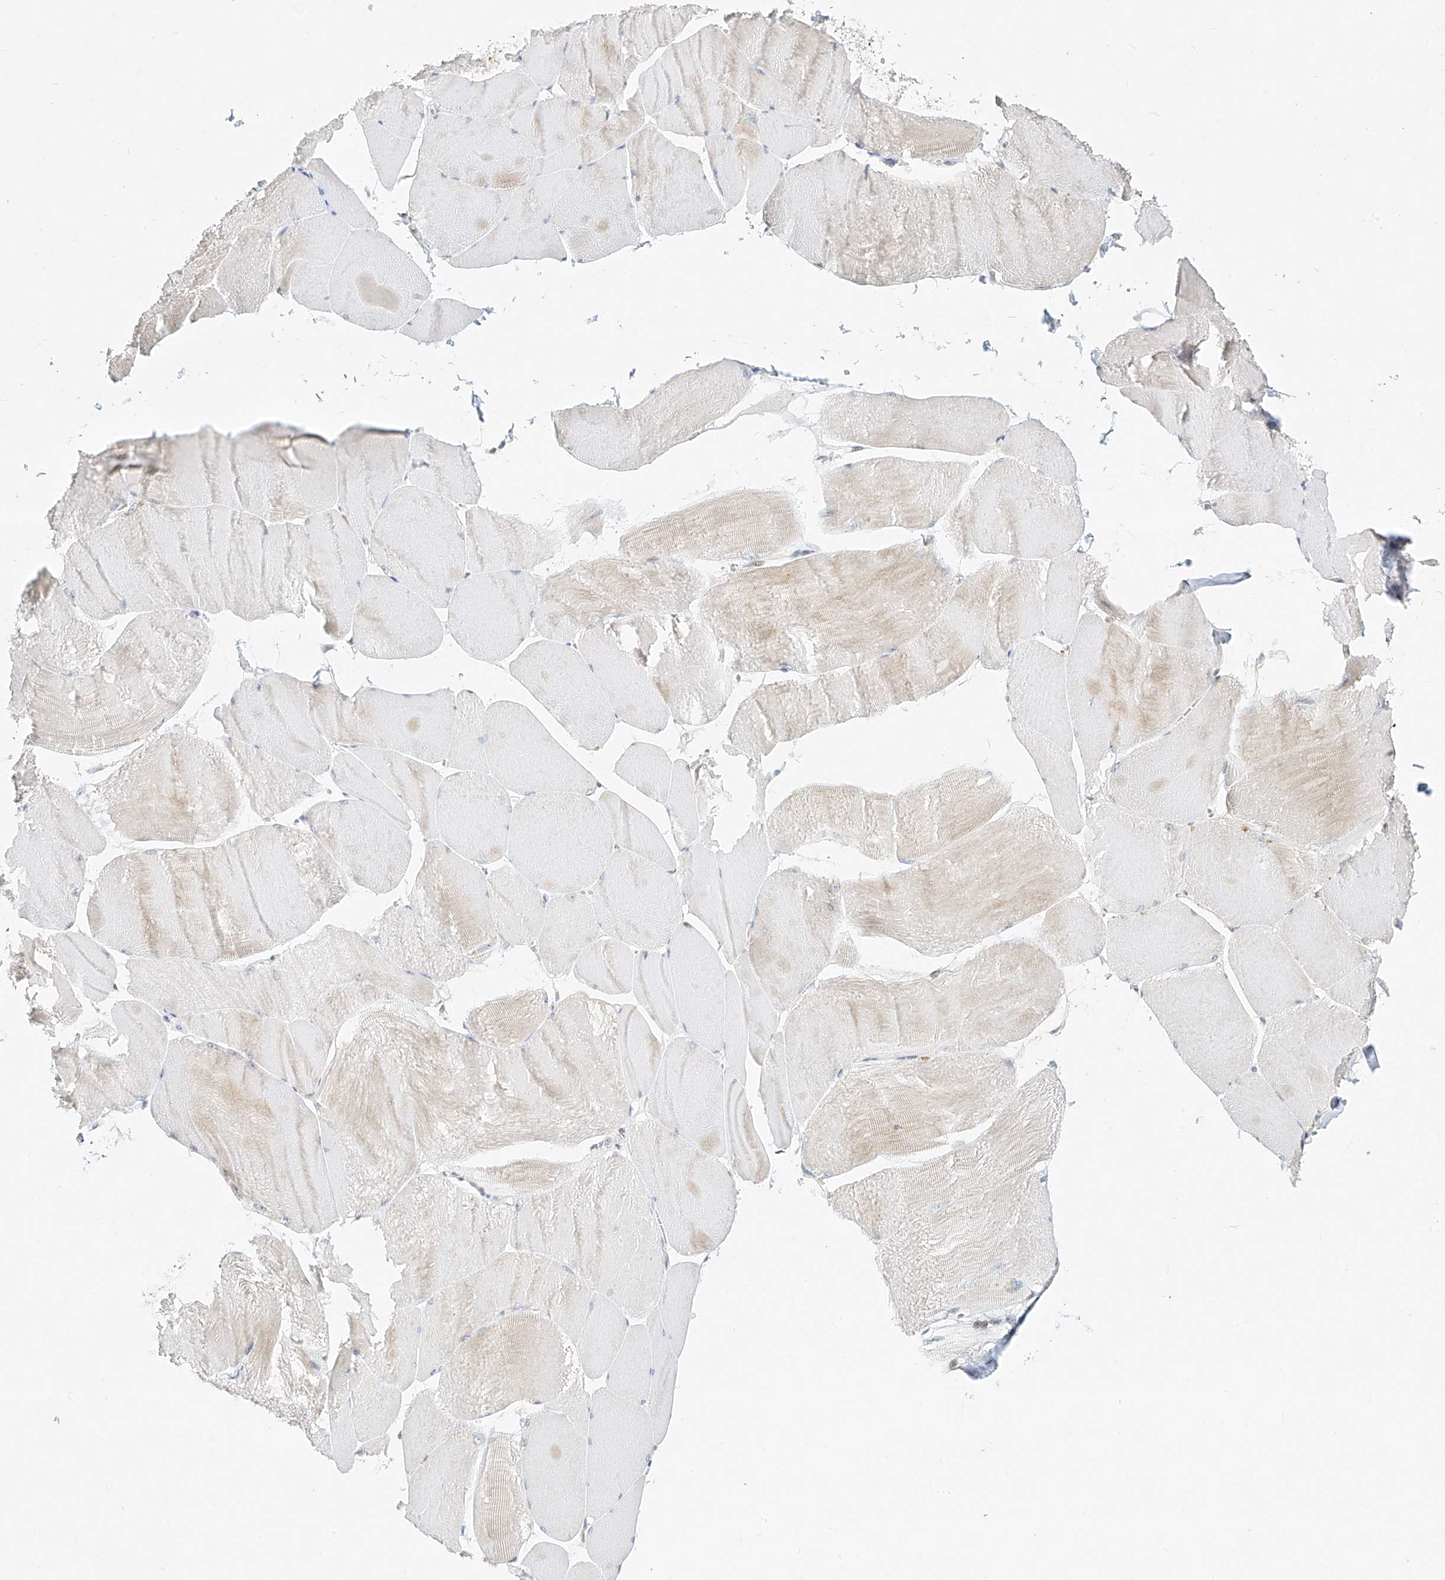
{"staining": {"intensity": "weak", "quantity": "<25%", "location": "cytoplasmic/membranous"}, "tissue": "skeletal muscle", "cell_type": "Myocytes", "image_type": "normal", "snomed": [{"axis": "morphology", "description": "Normal tissue, NOS"}, {"axis": "morphology", "description": "Basal cell carcinoma"}, {"axis": "topography", "description": "Skeletal muscle"}], "caption": "IHC of normal skeletal muscle exhibits no expression in myocytes. (DAB IHC, high magnification).", "gene": "TASP1", "patient": {"sex": "female", "age": 64}}